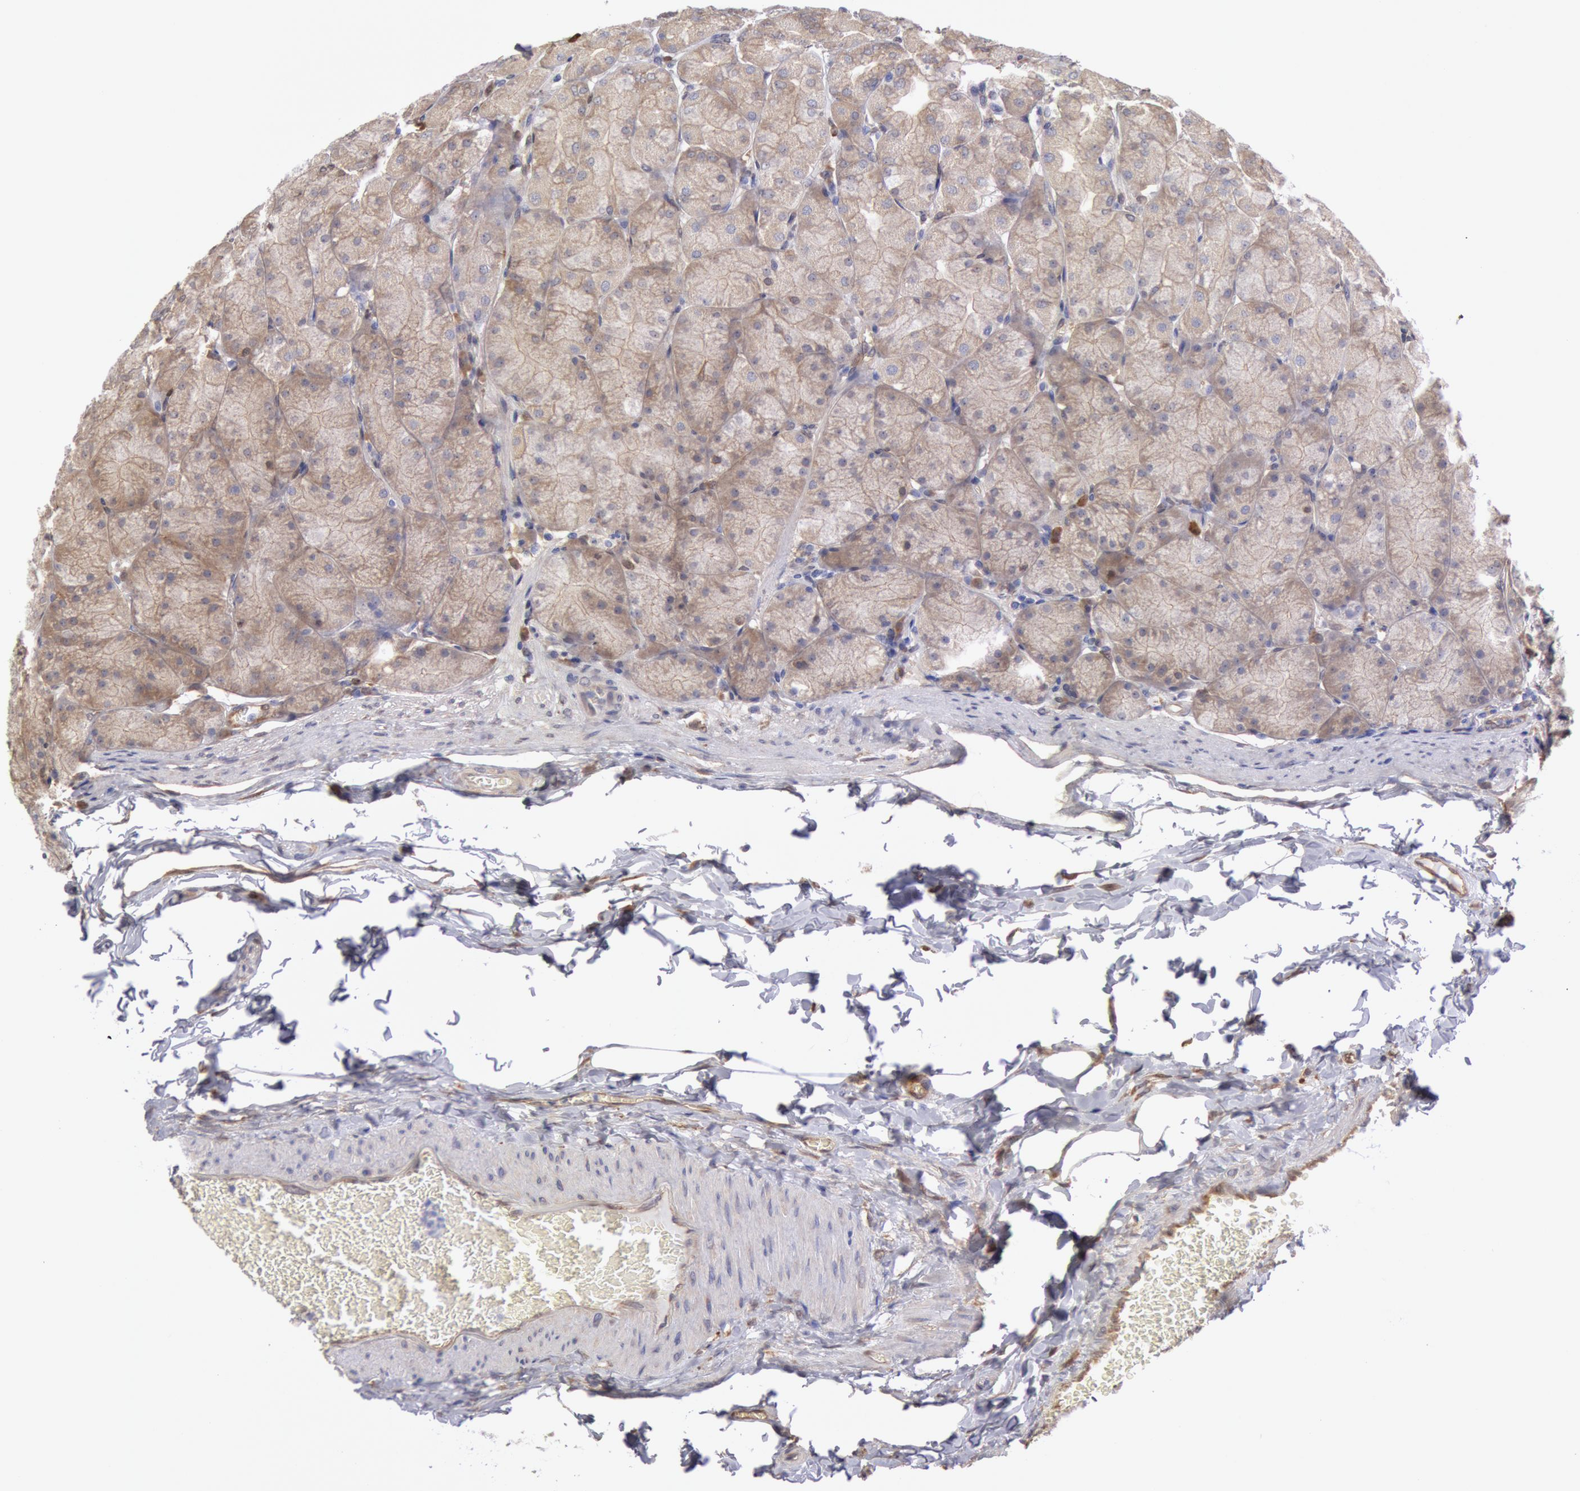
{"staining": {"intensity": "weak", "quantity": "25%-75%", "location": "cytoplasmic/membranous"}, "tissue": "stomach", "cell_type": "Glandular cells", "image_type": "normal", "snomed": [{"axis": "morphology", "description": "Normal tissue, NOS"}, {"axis": "topography", "description": "Stomach, upper"}], "caption": "Immunohistochemical staining of unremarkable human stomach displays low levels of weak cytoplasmic/membranous expression in approximately 25%-75% of glandular cells.", "gene": "CCDC50", "patient": {"sex": "female", "age": 56}}